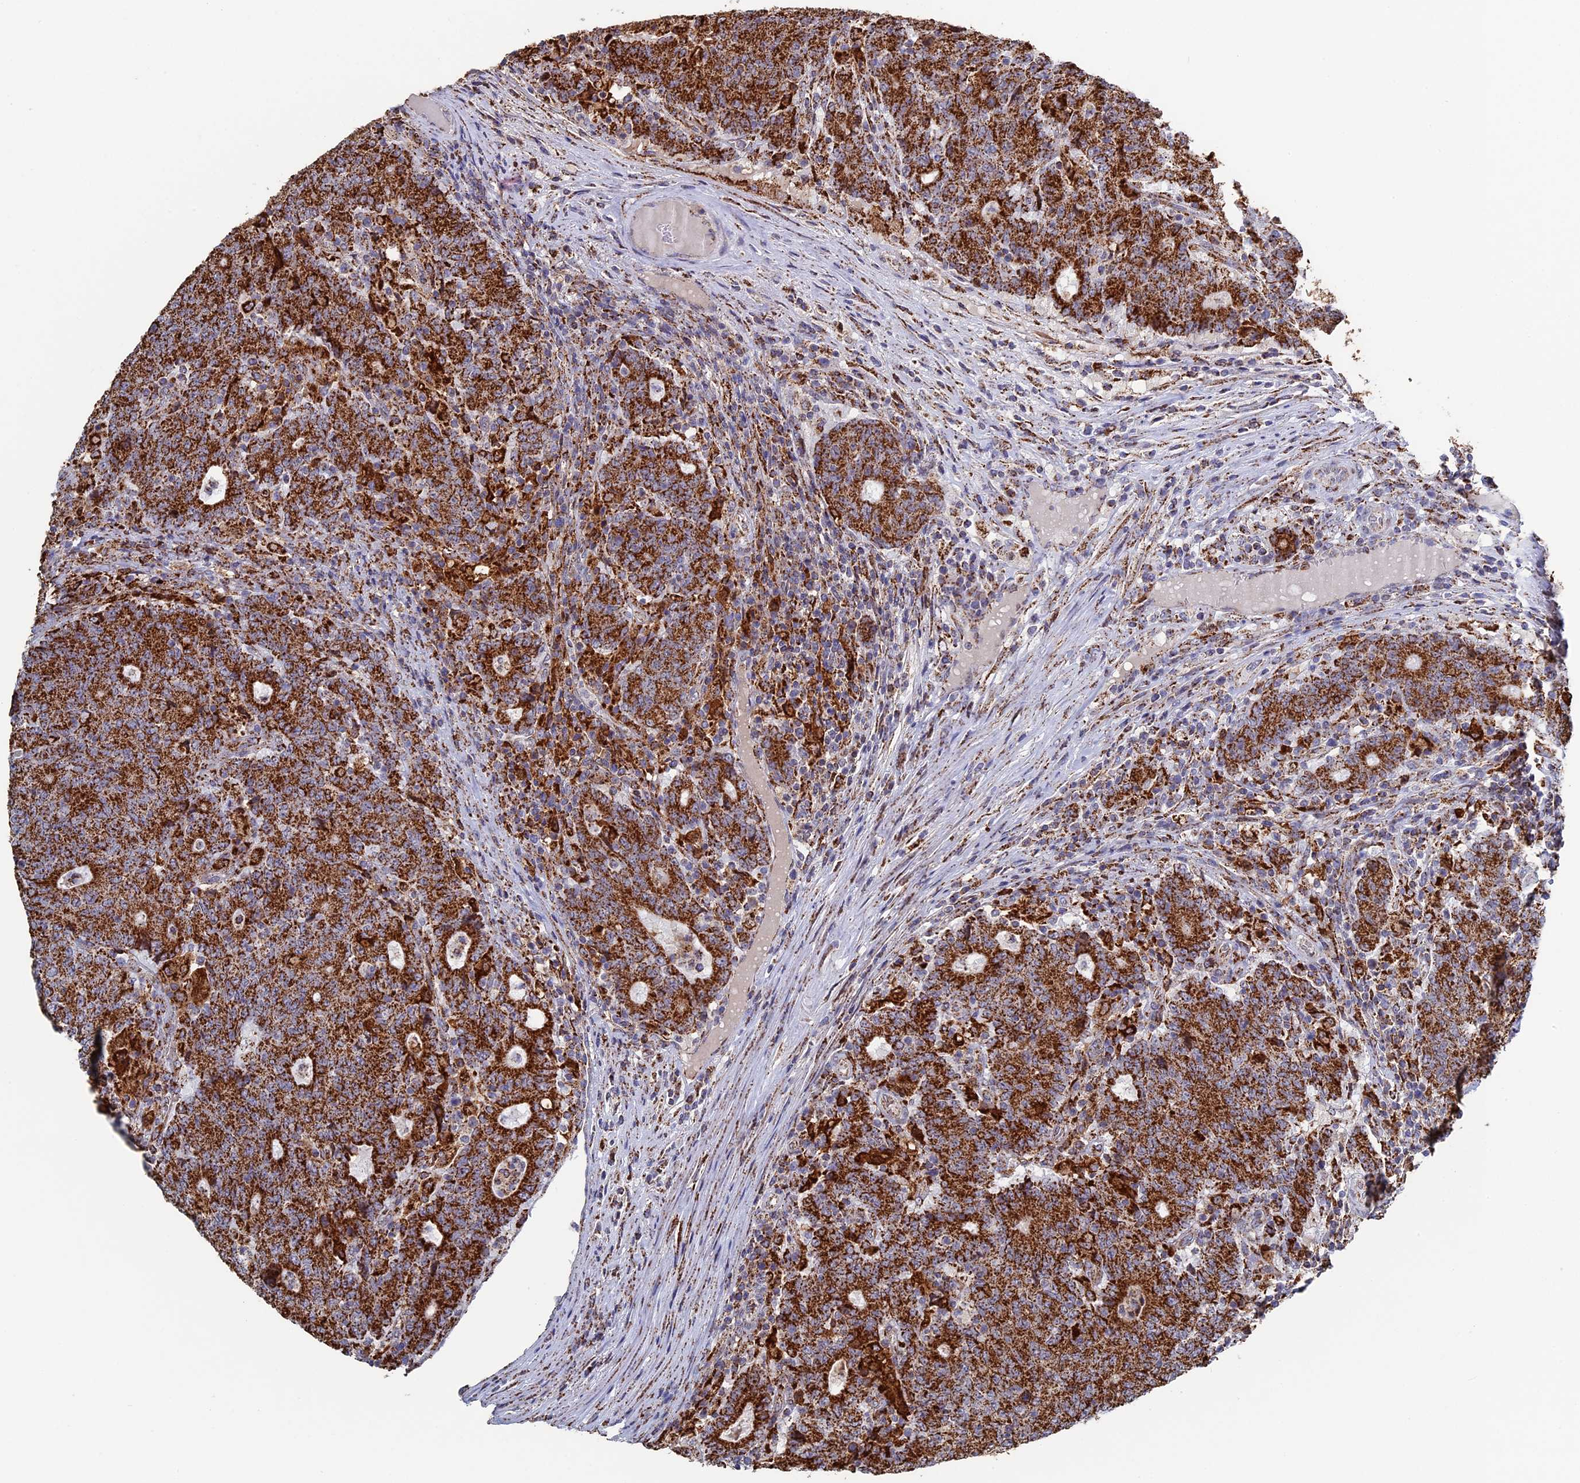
{"staining": {"intensity": "strong", "quantity": ">75%", "location": "cytoplasmic/membranous"}, "tissue": "colorectal cancer", "cell_type": "Tumor cells", "image_type": "cancer", "snomed": [{"axis": "morphology", "description": "Adenocarcinoma, NOS"}, {"axis": "topography", "description": "Colon"}], "caption": "The histopathology image displays a brown stain indicating the presence of a protein in the cytoplasmic/membranous of tumor cells in colorectal cancer (adenocarcinoma).", "gene": "SEC24D", "patient": {"sex": "female", "age": 75}}